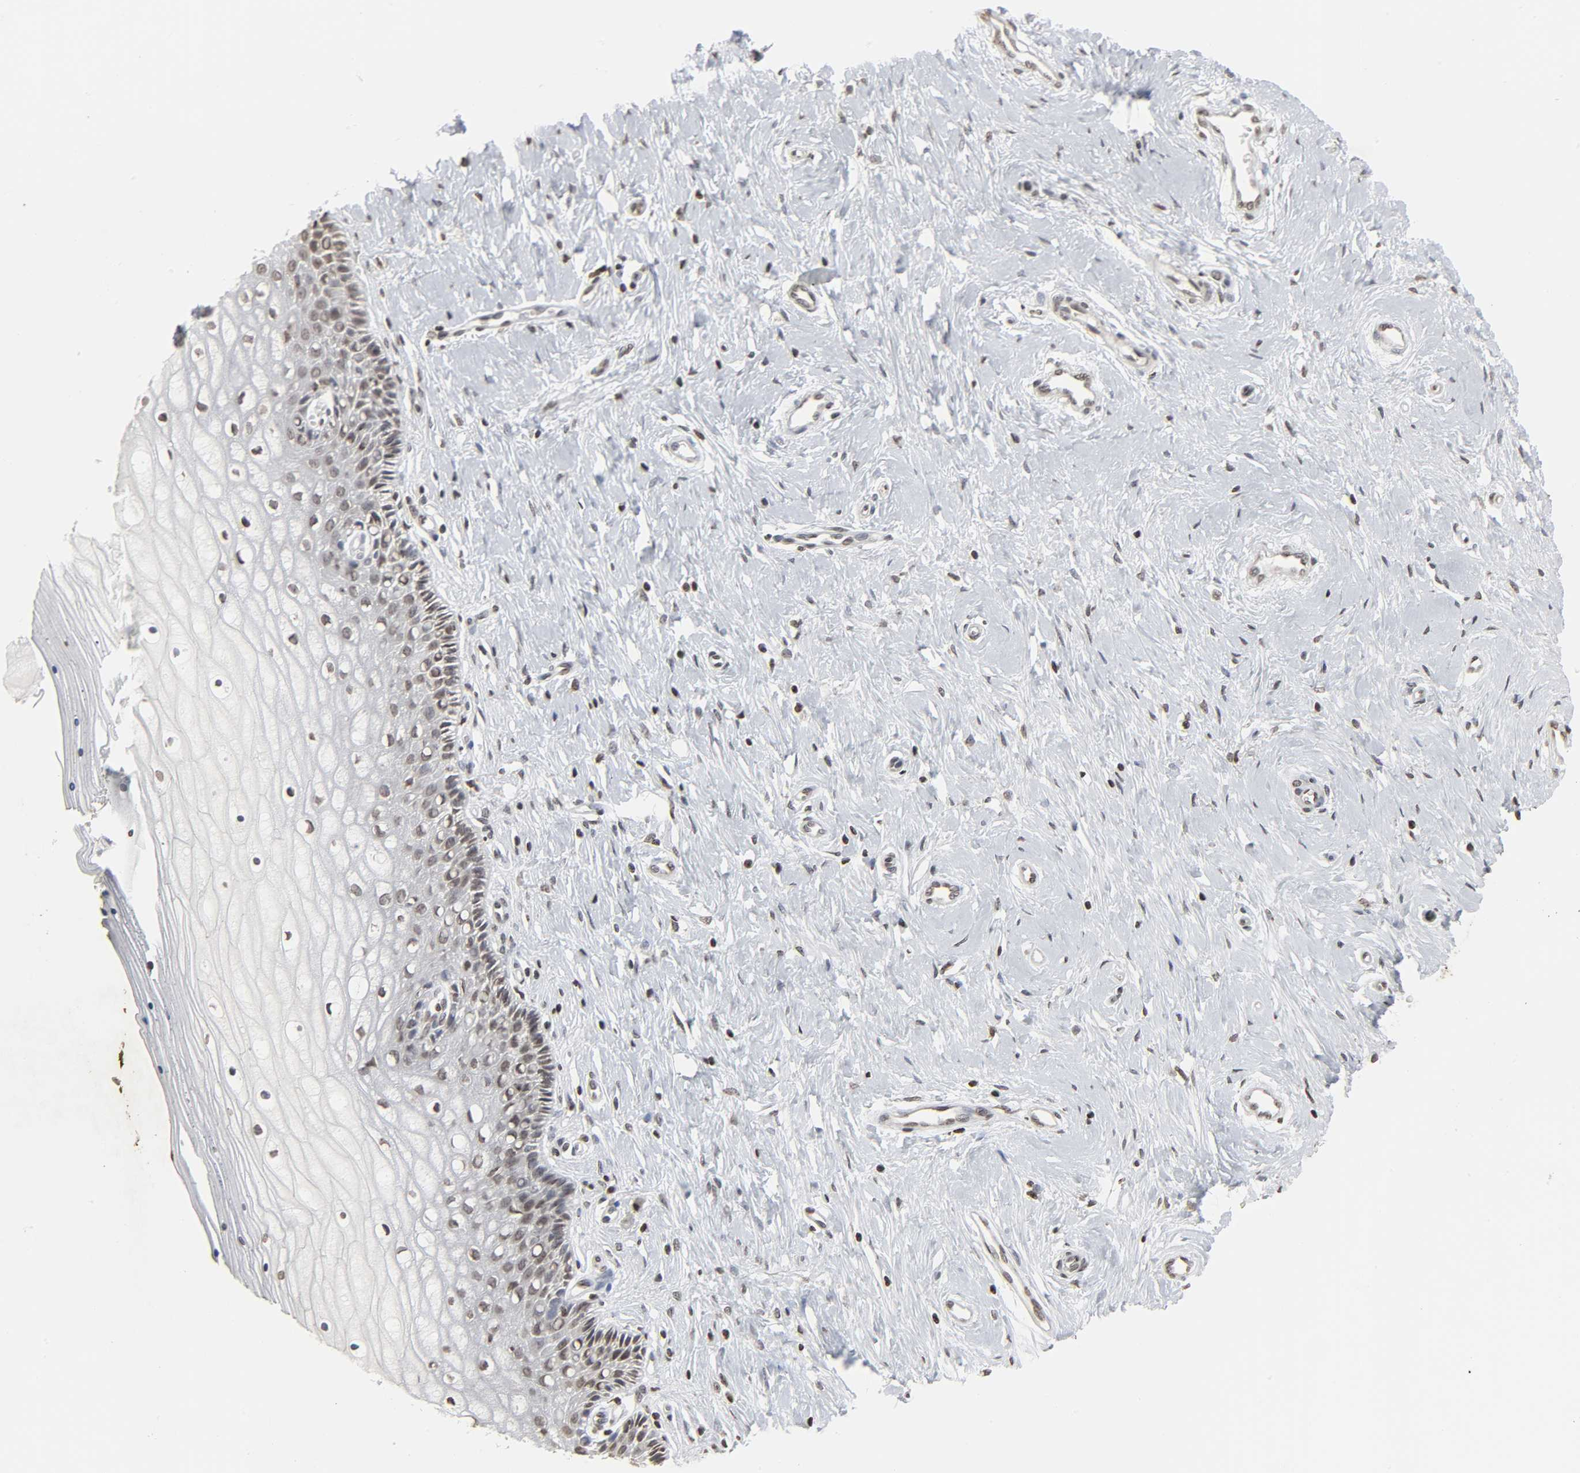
{"staining": {"intensity": "weak", "quantity": ">75%", "location": "nuclear"}, "tissue": "cervix", "cell_type": "Glandular cells", "image_type": "normal", "snomed": [{"axis": "morphology", "description": "Normal tissue, NOS"}, {"axis": "topography", "description": "Cervix"}], "caption": "Protein staining of unremarkable cervix shows weak nuclear positivity in about >75% of glandular cells.", "gene": "ELAVL1", "patient": {"sex": "female", "age": 46}}